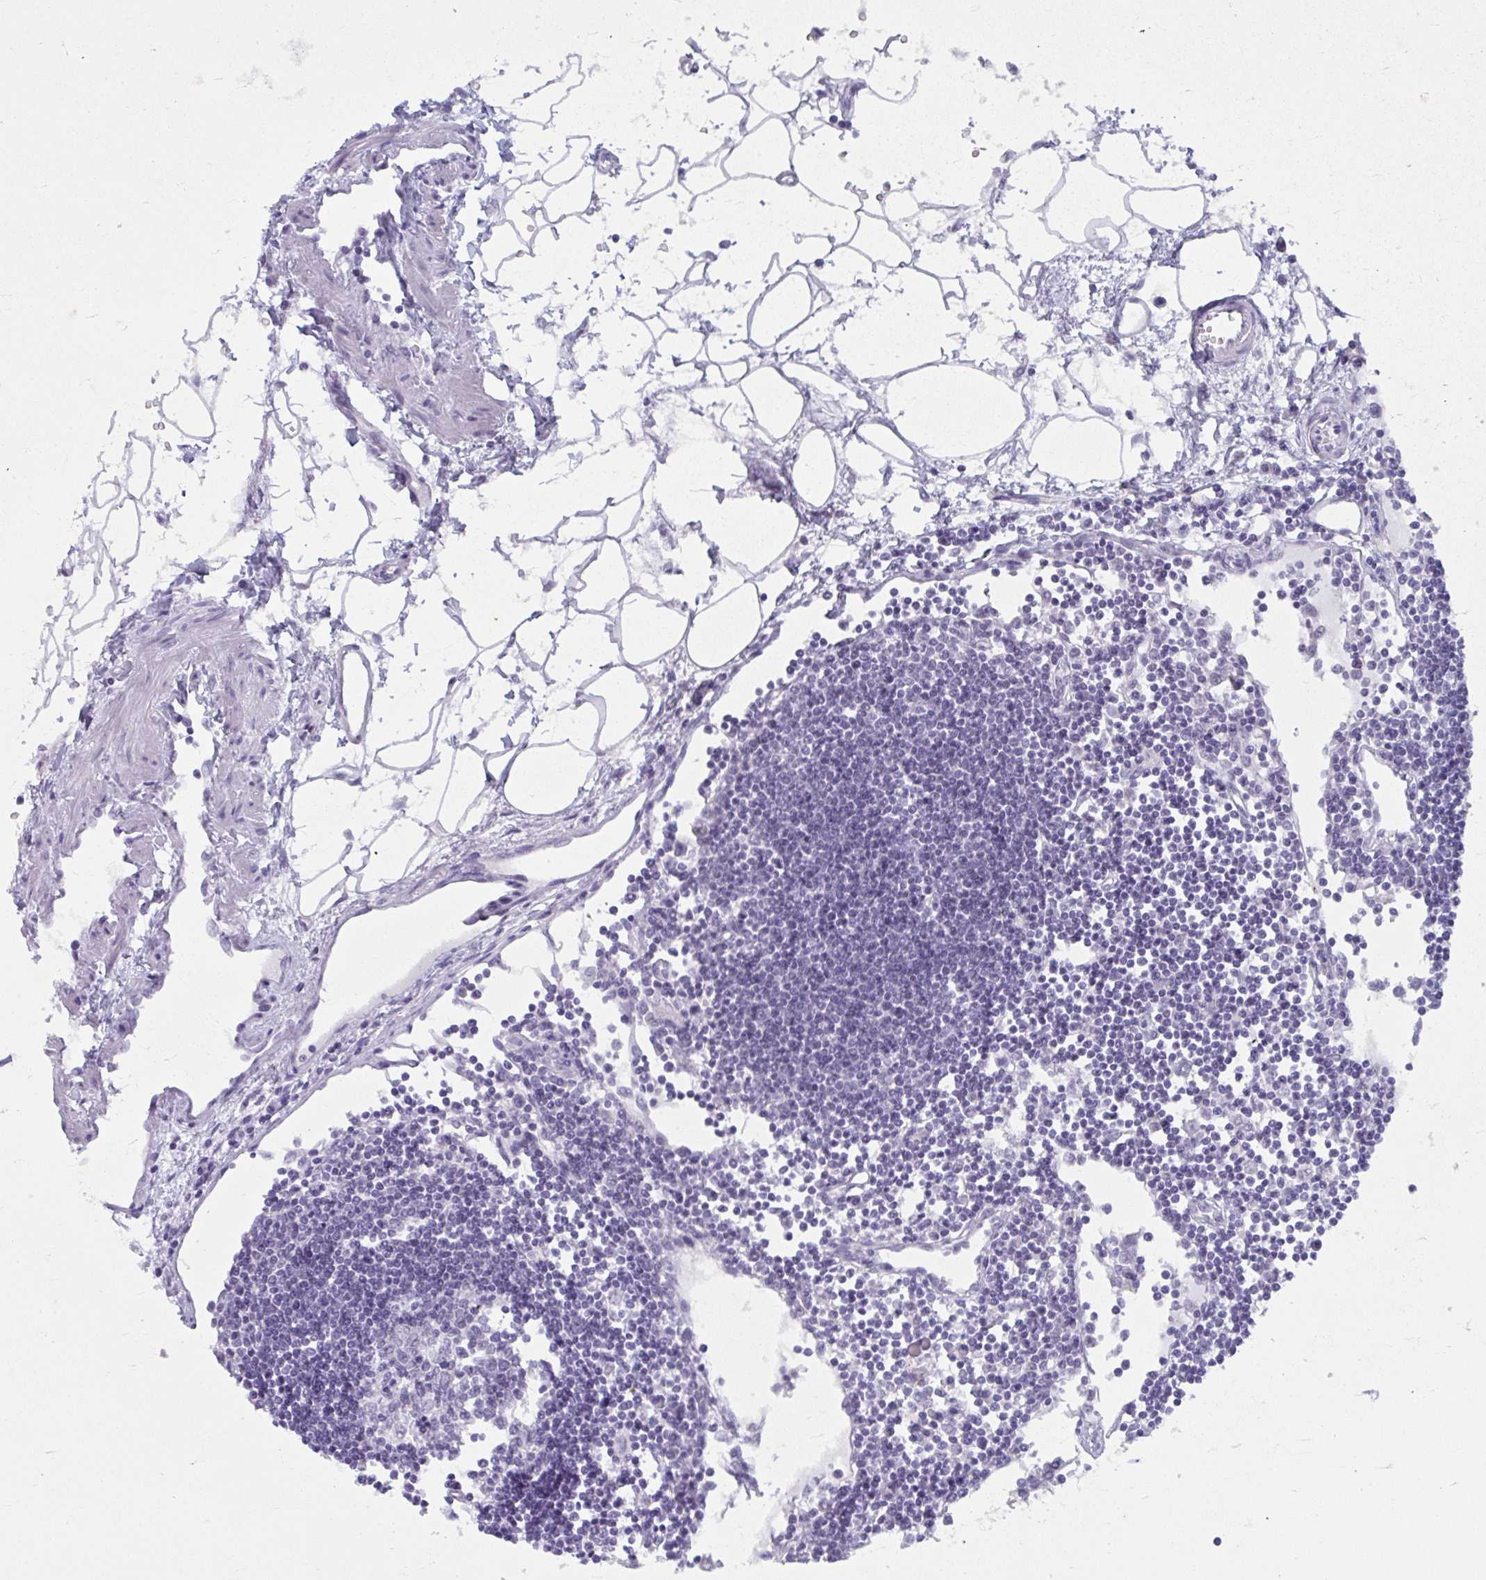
{"staining": {"intensity": "negative", "quantity": "none", "location": "none"}, "tissue": "lymph node", "cell_type": "Germinal center cells", "image_type": "normal", "snomed": [{"axis": "morphology", "description": "Normal tissue, NOS"}, {"axis": "topography", "description": "Lymph node"}], "caption": "Immunohistochemistry micrograph of unremarkable human lymph node stained for a protein (brown), which demonstrates no positivity in germinal center cells.", "gene": "UGT3A2", "patient": {"sex": "female", "age": 65}}